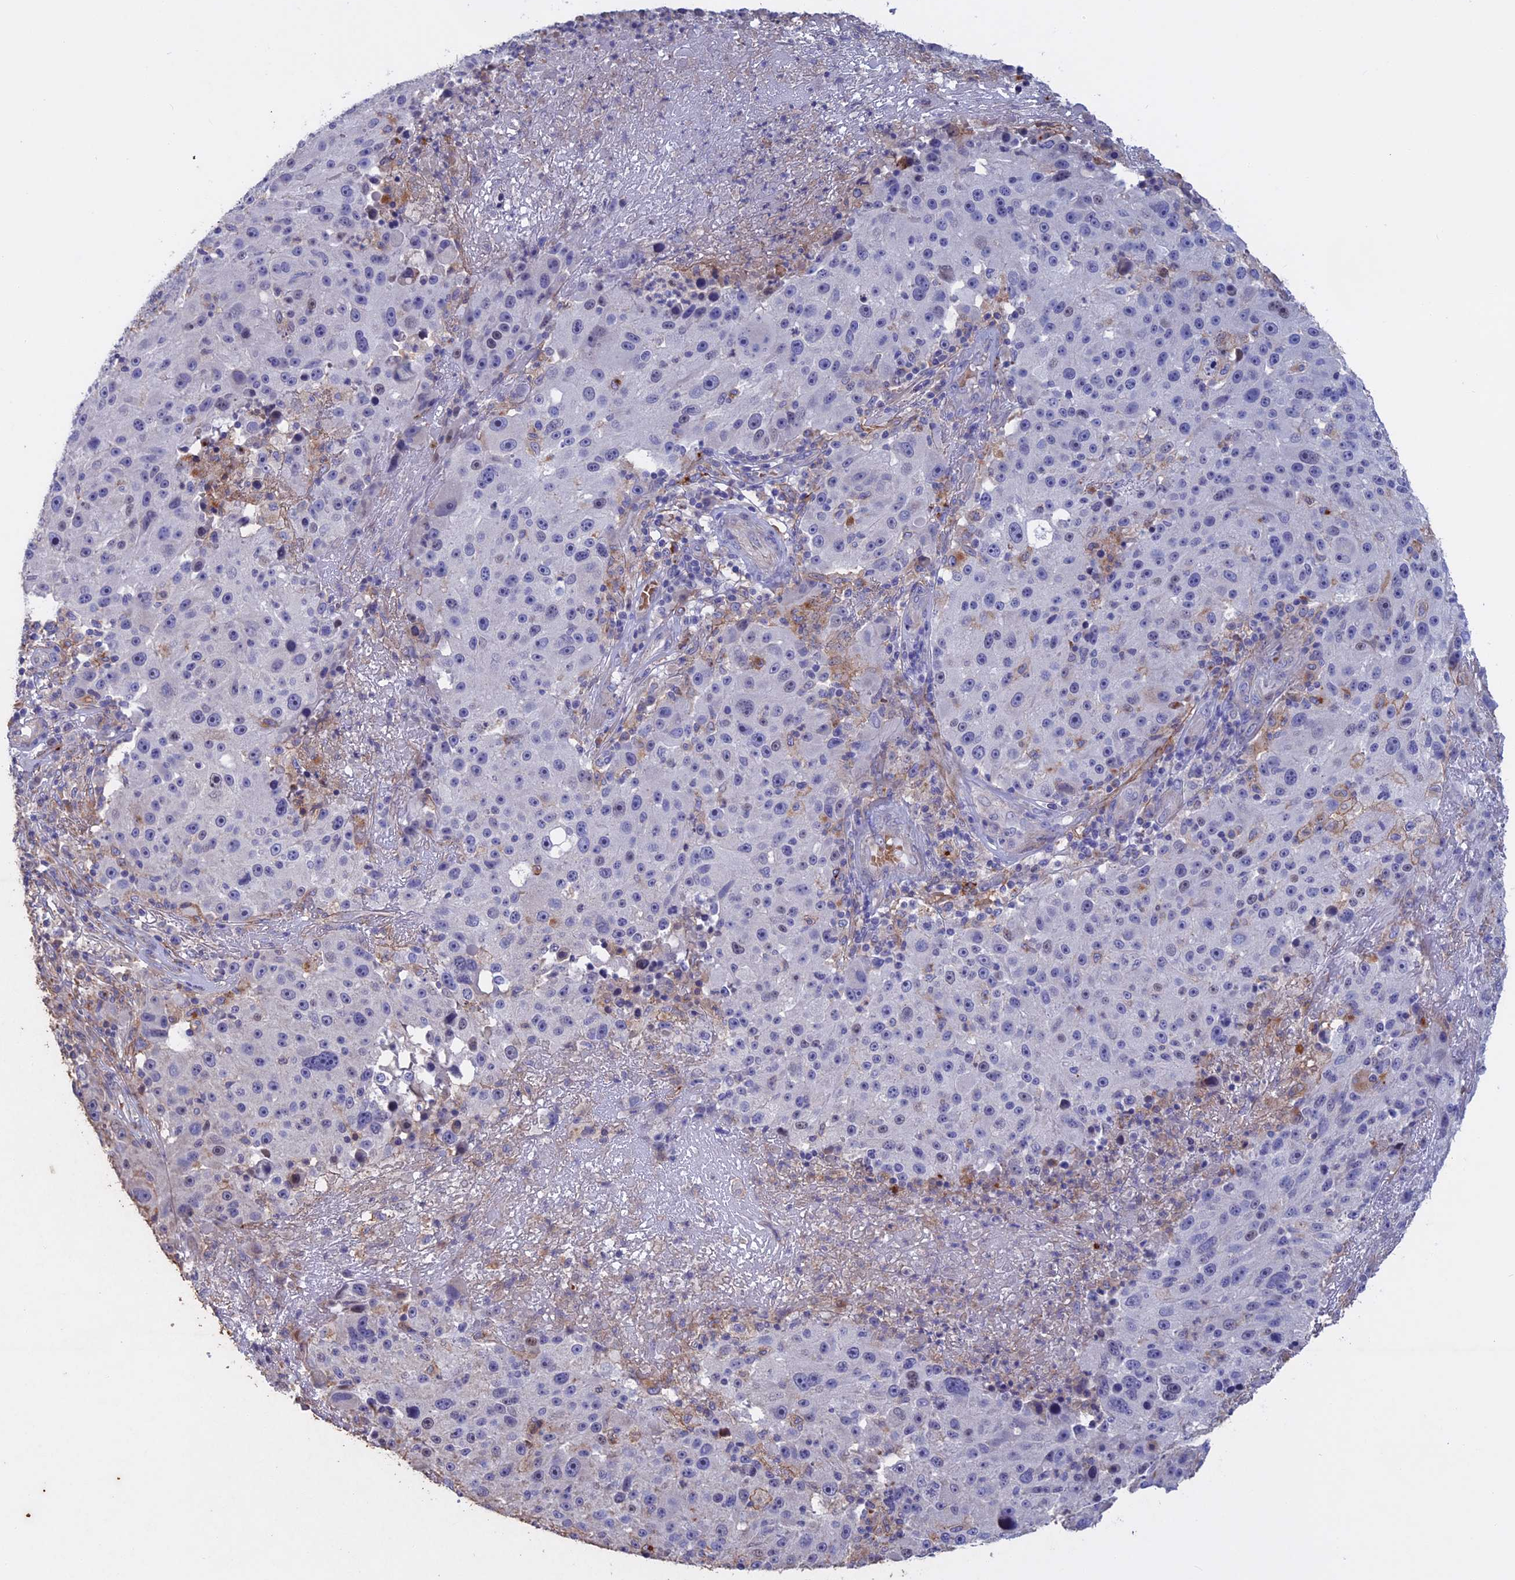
{"staining": {"intensity": "negative", "quantity": "none", "location": "none"}, "tissue": "melanoma", "cell_type": "Tumor cells", "image_type": "cancer", "snomed": [{"axis": "morphology", "description": "Malignant melanoma, NOS"}, {"axis": "topography", "description": "Skin"}], "caption": "Malignant melanoma was stained to show a protein in brown. There is no significant positivity in tumor cells.", "gene": "SLC2A6", "patient": {"sex": "male", "age": 53}}